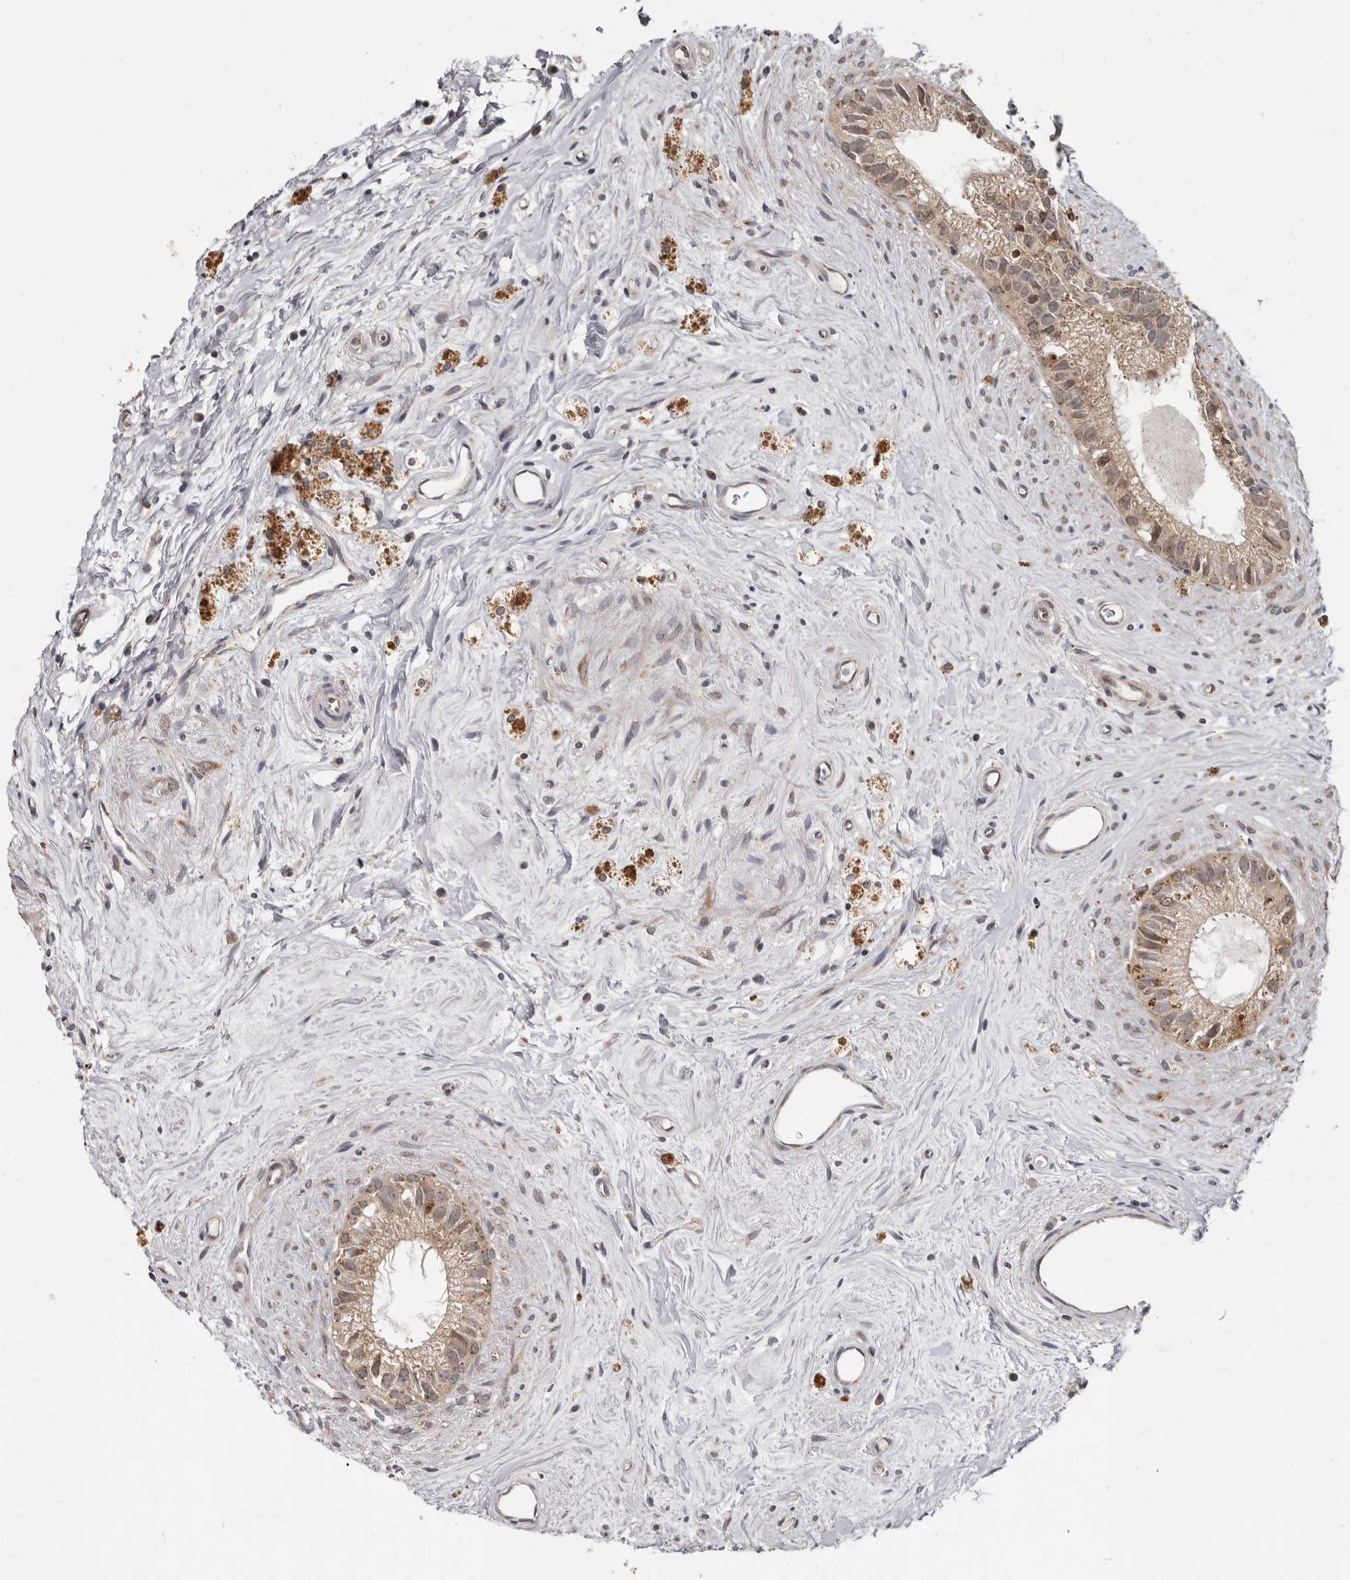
{"staining": {"intensity": "moderate", "quantity": ">75%", "location": "cytoplasmic/membranous,nuclear"}, "tissue": "epididymis", "cell_type": "Glandular cells", "image_type": "normal", "snomed": [{"axis": "morphology", "description": "Normal tissue, NOS"}, {"axis": "topography", "description": "Epididymis"}], "caption": "Immunohistochemical staining of benign epididymis reveals moderate cytoplasmic/membranous,nuclear protein staining in approximately >75% of glandular cells. (Brightfield microscopy of DAB IHC at high magnification).", "gene": "BAD", "patient": {"sex": "male", "age": 80}}